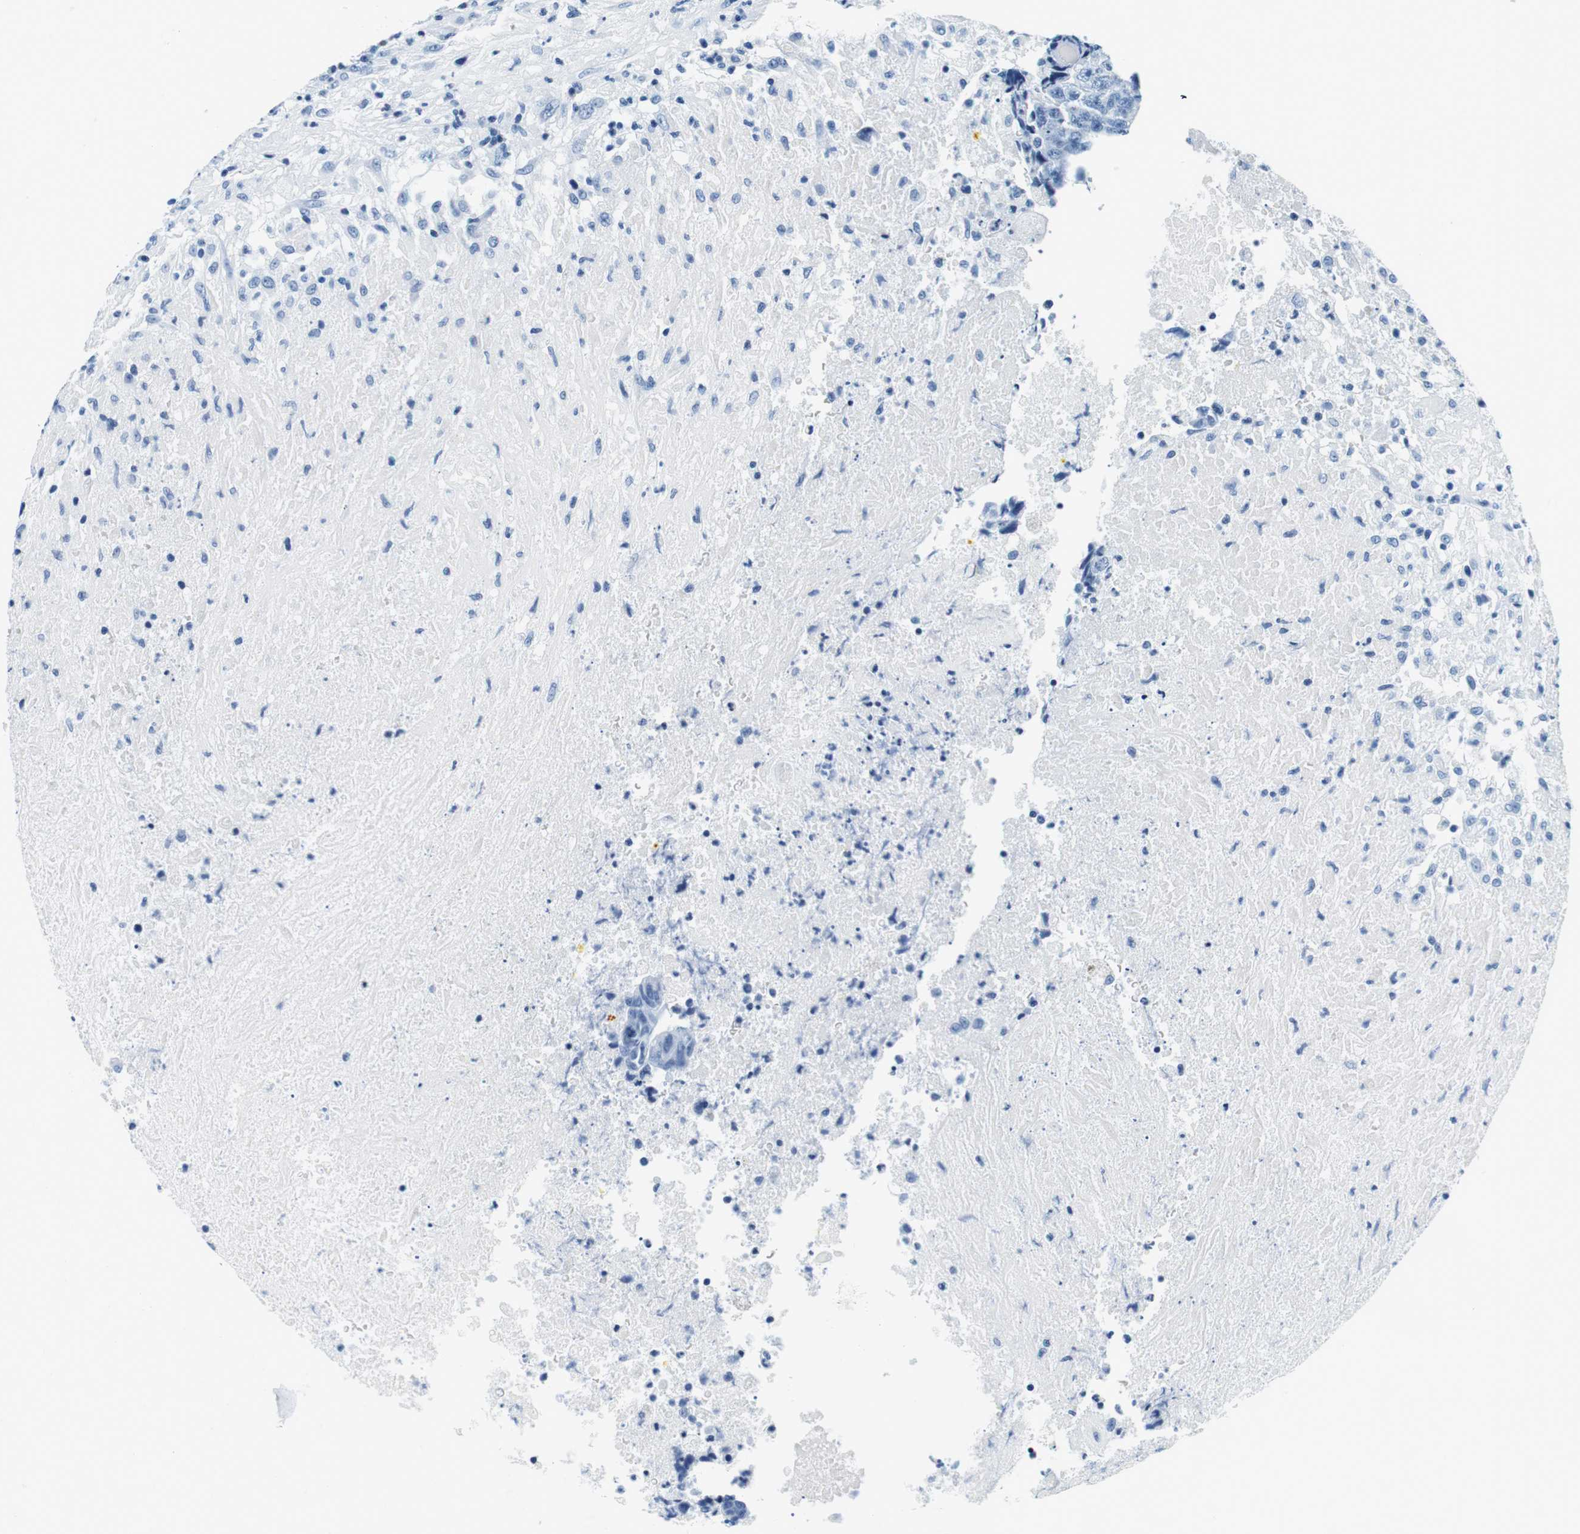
{"staining": {"intensity": "negative", "quantity": "none", "location": "none"}, "tissue": "testis cancer", "cell_type": "Tumor cells", "image_type": "cancer", "snomed": [{"axis": "morphology", "description": "Necrosis, NOS"}, {"axis": "morphology", "description": "Carcinoma, Embryonal, NOS"}, {"axis": "topography", "description": "Testis"}], "caption": "A histopathology image of embryonal carcinoma (testis) stained for a protein reveals no brown staining in tumor cells. (Brightfield microscopy of DAB (3,3'-diaminobenzidine) IHC at high magnification).", "gene": "ELANE", "patient": {"sex": "male", "age": 19}}